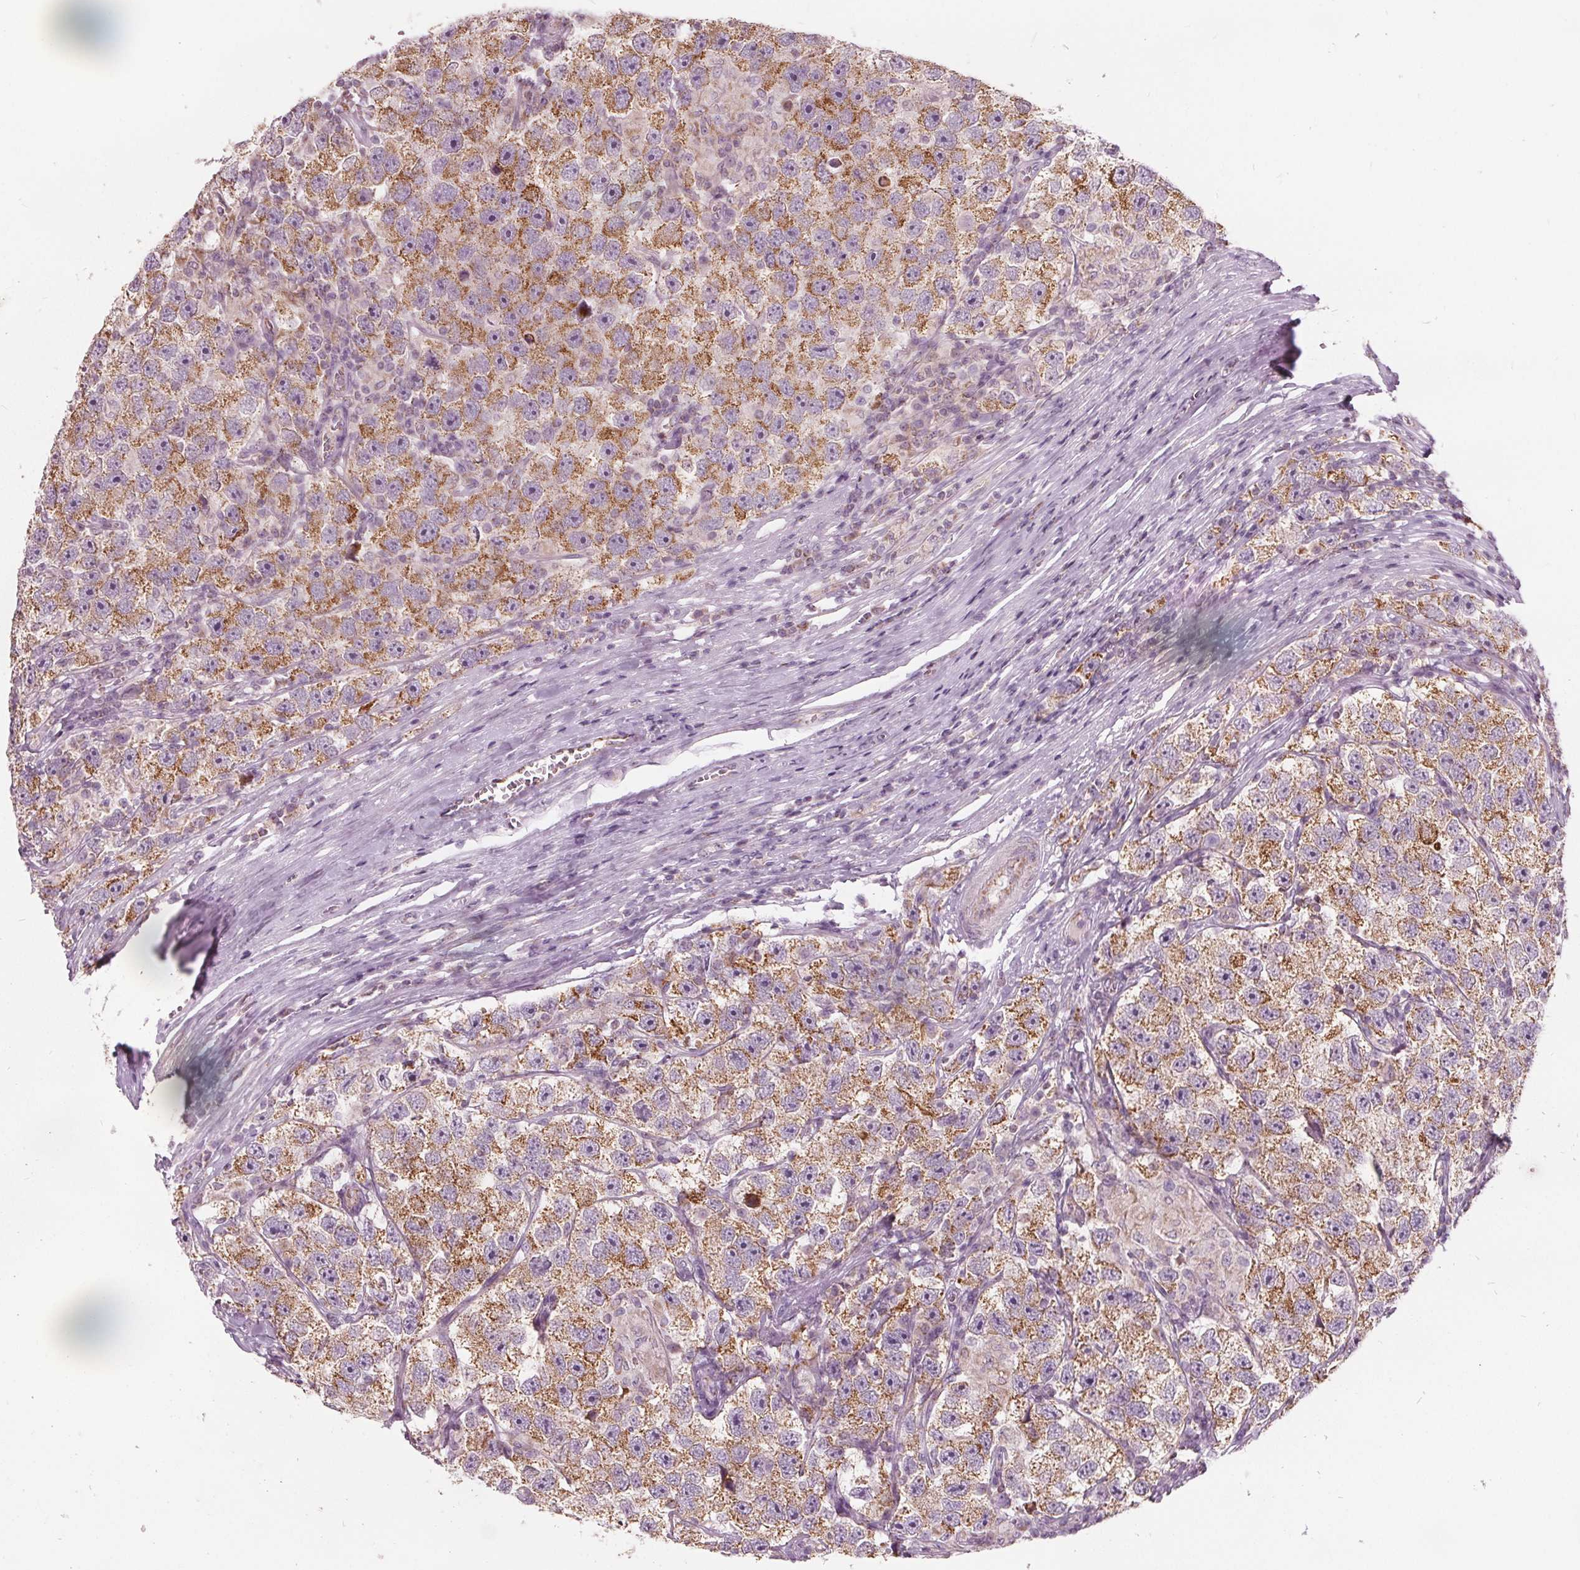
{"staining": {"intensity": "moderate", "quantity": ">75%", "location": "cytoplasmic/membranous"}, "tissue": "testis cancer", "cell_type": "Tumor cells", "image_type": "cancer", "snomed": [{"axis": "morphology", "description": "Seminoma, NOS"}, {"axis": "topography", "description": "Testis"}], "caption": "This micrograph reveals immunohistochemistry (IHC) staining of testis cancer (seminoma), with medium moderate cytoplasmic/membranous expression in approximately >75% of tumor cells.", "gene": "ECI2", "patient": {"sex": "male", "age": 26}}